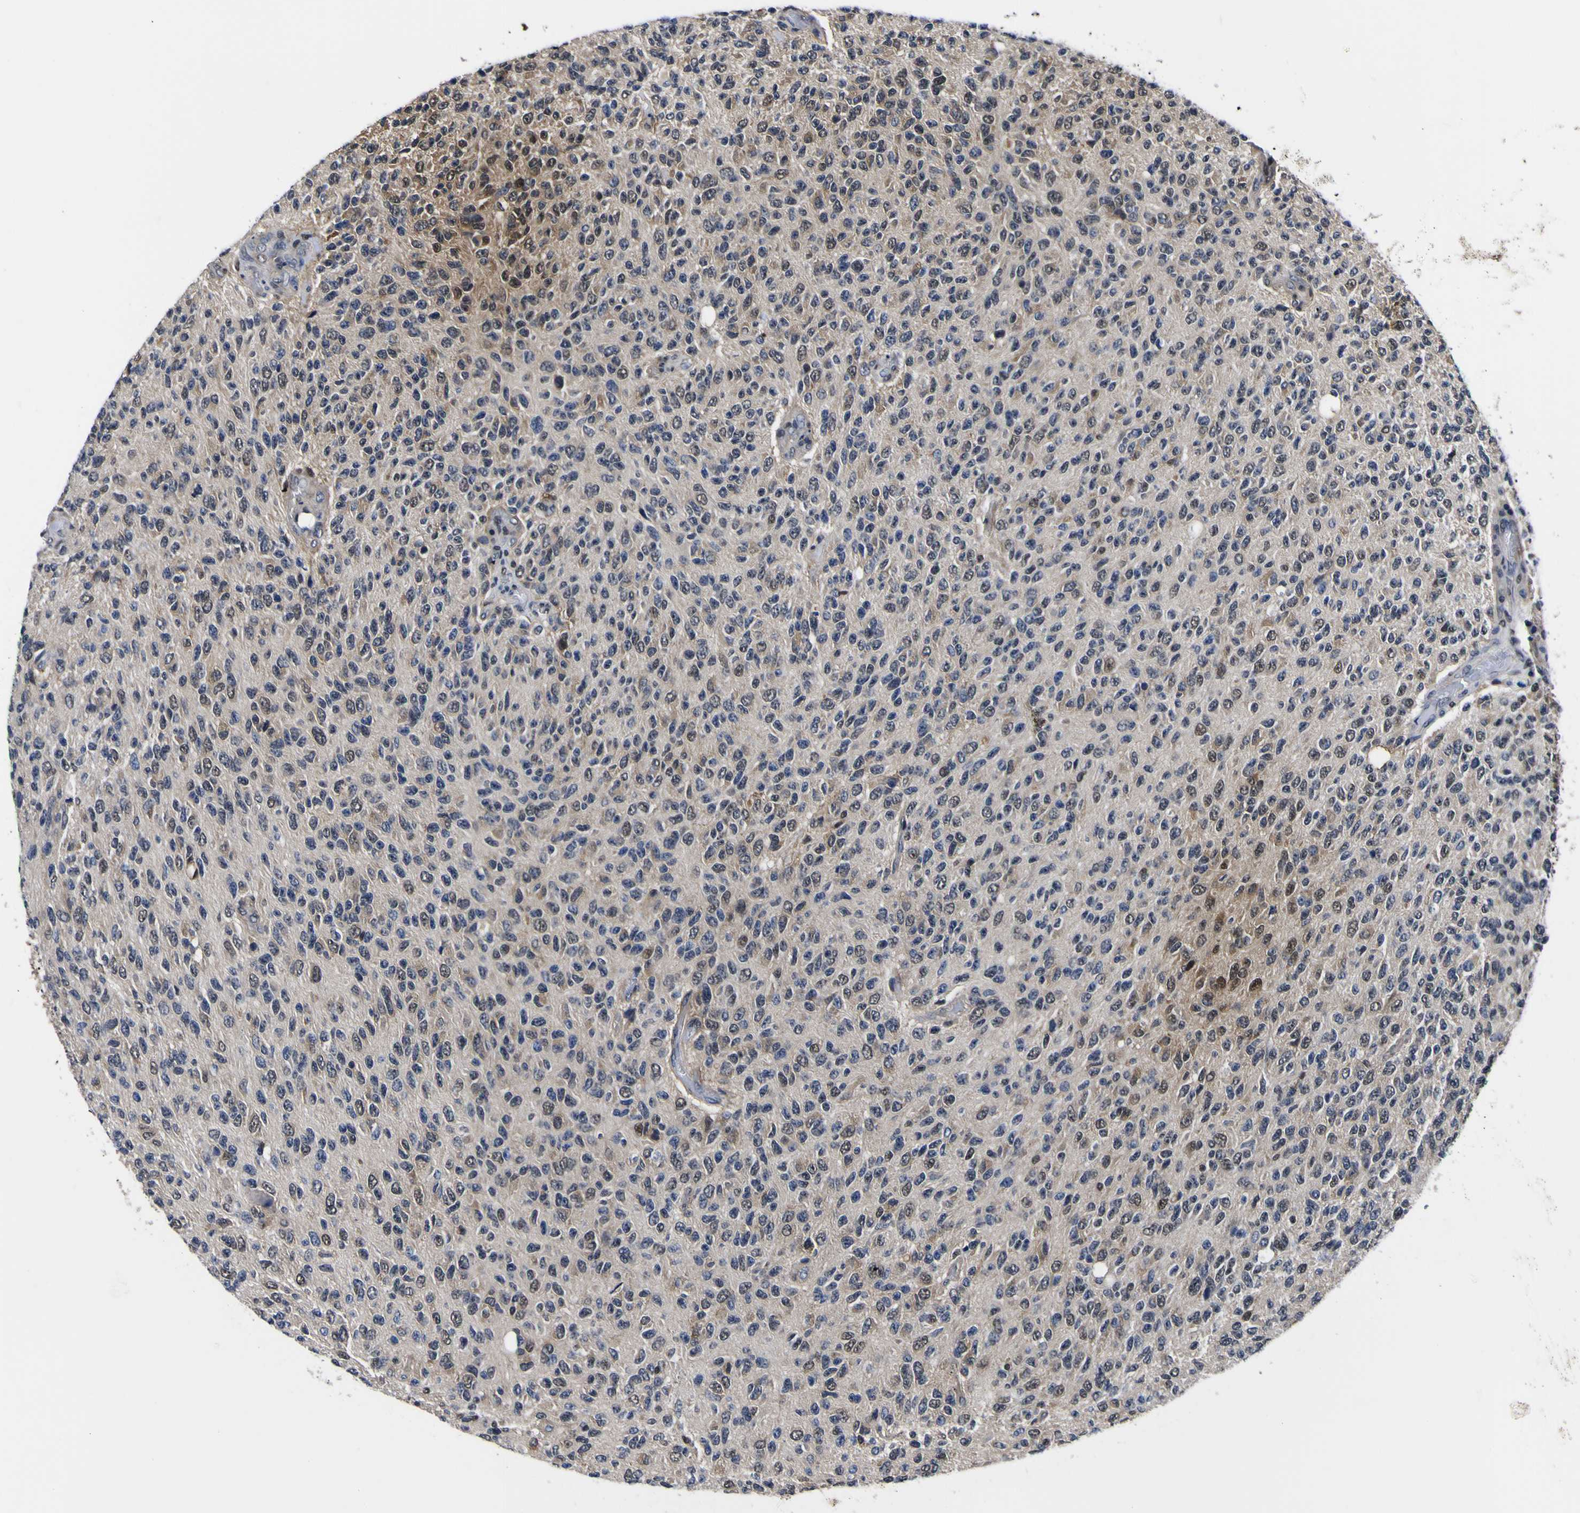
{"staining": {"intensity": "weak", "quantity": "25%-75%", "location": "cytoplasmic/membranous,nuclear"}, "tissue": "glioma", "cell_type": "Tumor cells", "image_type": "cancer", "snomed": [{"axis": "morphology", "description": "Glioma, malignant, High grade"}, {"axis": "topography", "description": "pancreas cauda"}], "caption": "Immunohistochemical staining of glioma shows low levels of weak cytoplasmic/membranous and nuclear protein staining in approximately 25%-75% of tumor cells.", "gene": "FAM110B", "patient": {"sex": "male", "age": 60}}